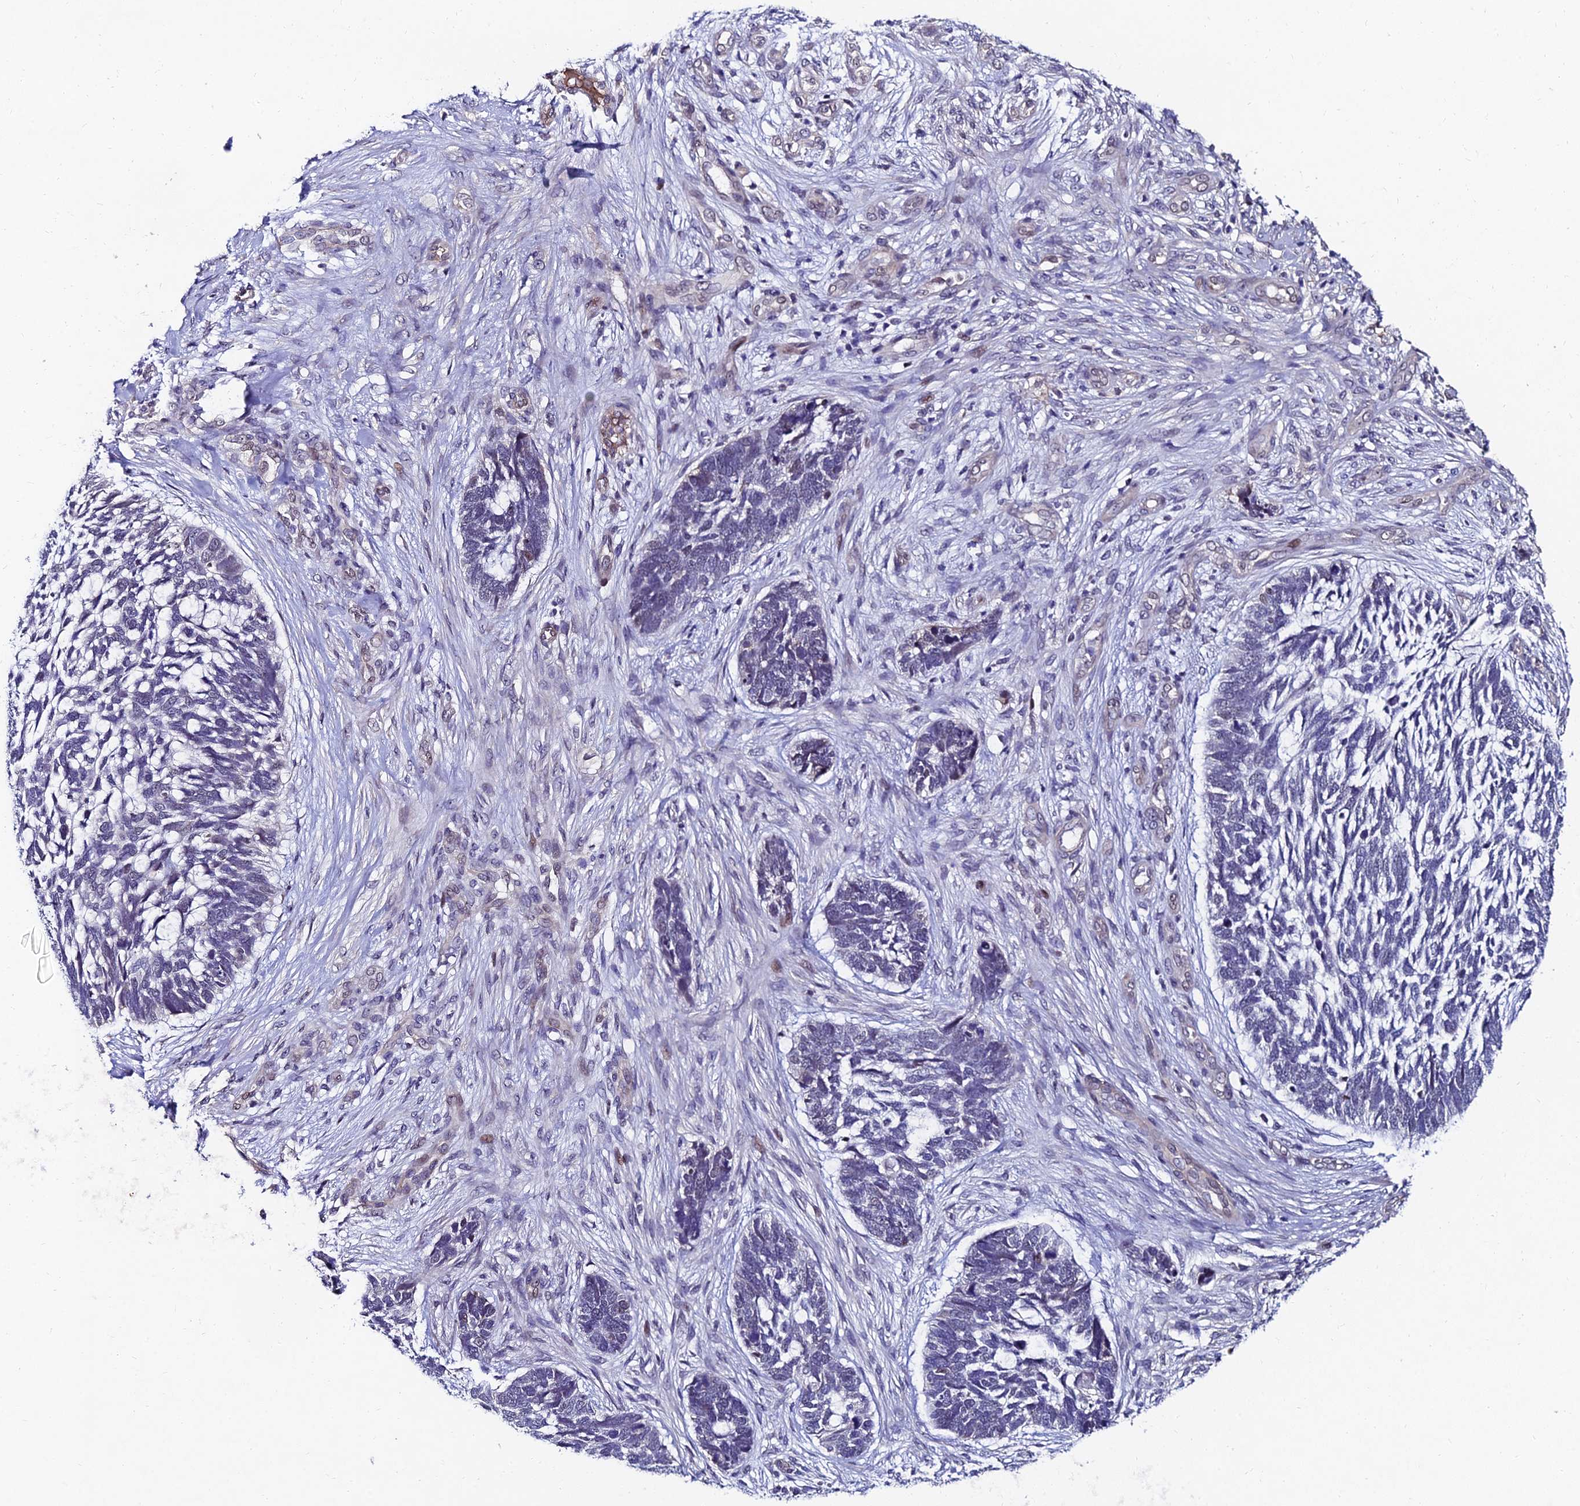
{"staining": {"intensity": "negative", "quantity": "none", "location": "none"}, "tissue": "skin cancer", "cell_type": "Tumor cells", "image_type": "cancer", "snomed": [{"axis": "morphology", "description": "Basal cell carcinoma"}, {"axis": "topography", "description": "Skin"}], "caption": "This image is of skin cancer (basal cell carcinoma) stained with IHC to label a protein in brown with the nuclei are counter-stained blue. There is no expression in tumor cells. (DAB immunohistochemistry (IHC) visualized using brightfield microscopy, high magnification).", "gene": "TRIM24", "patient": {"sex": "male", "age": 88}}